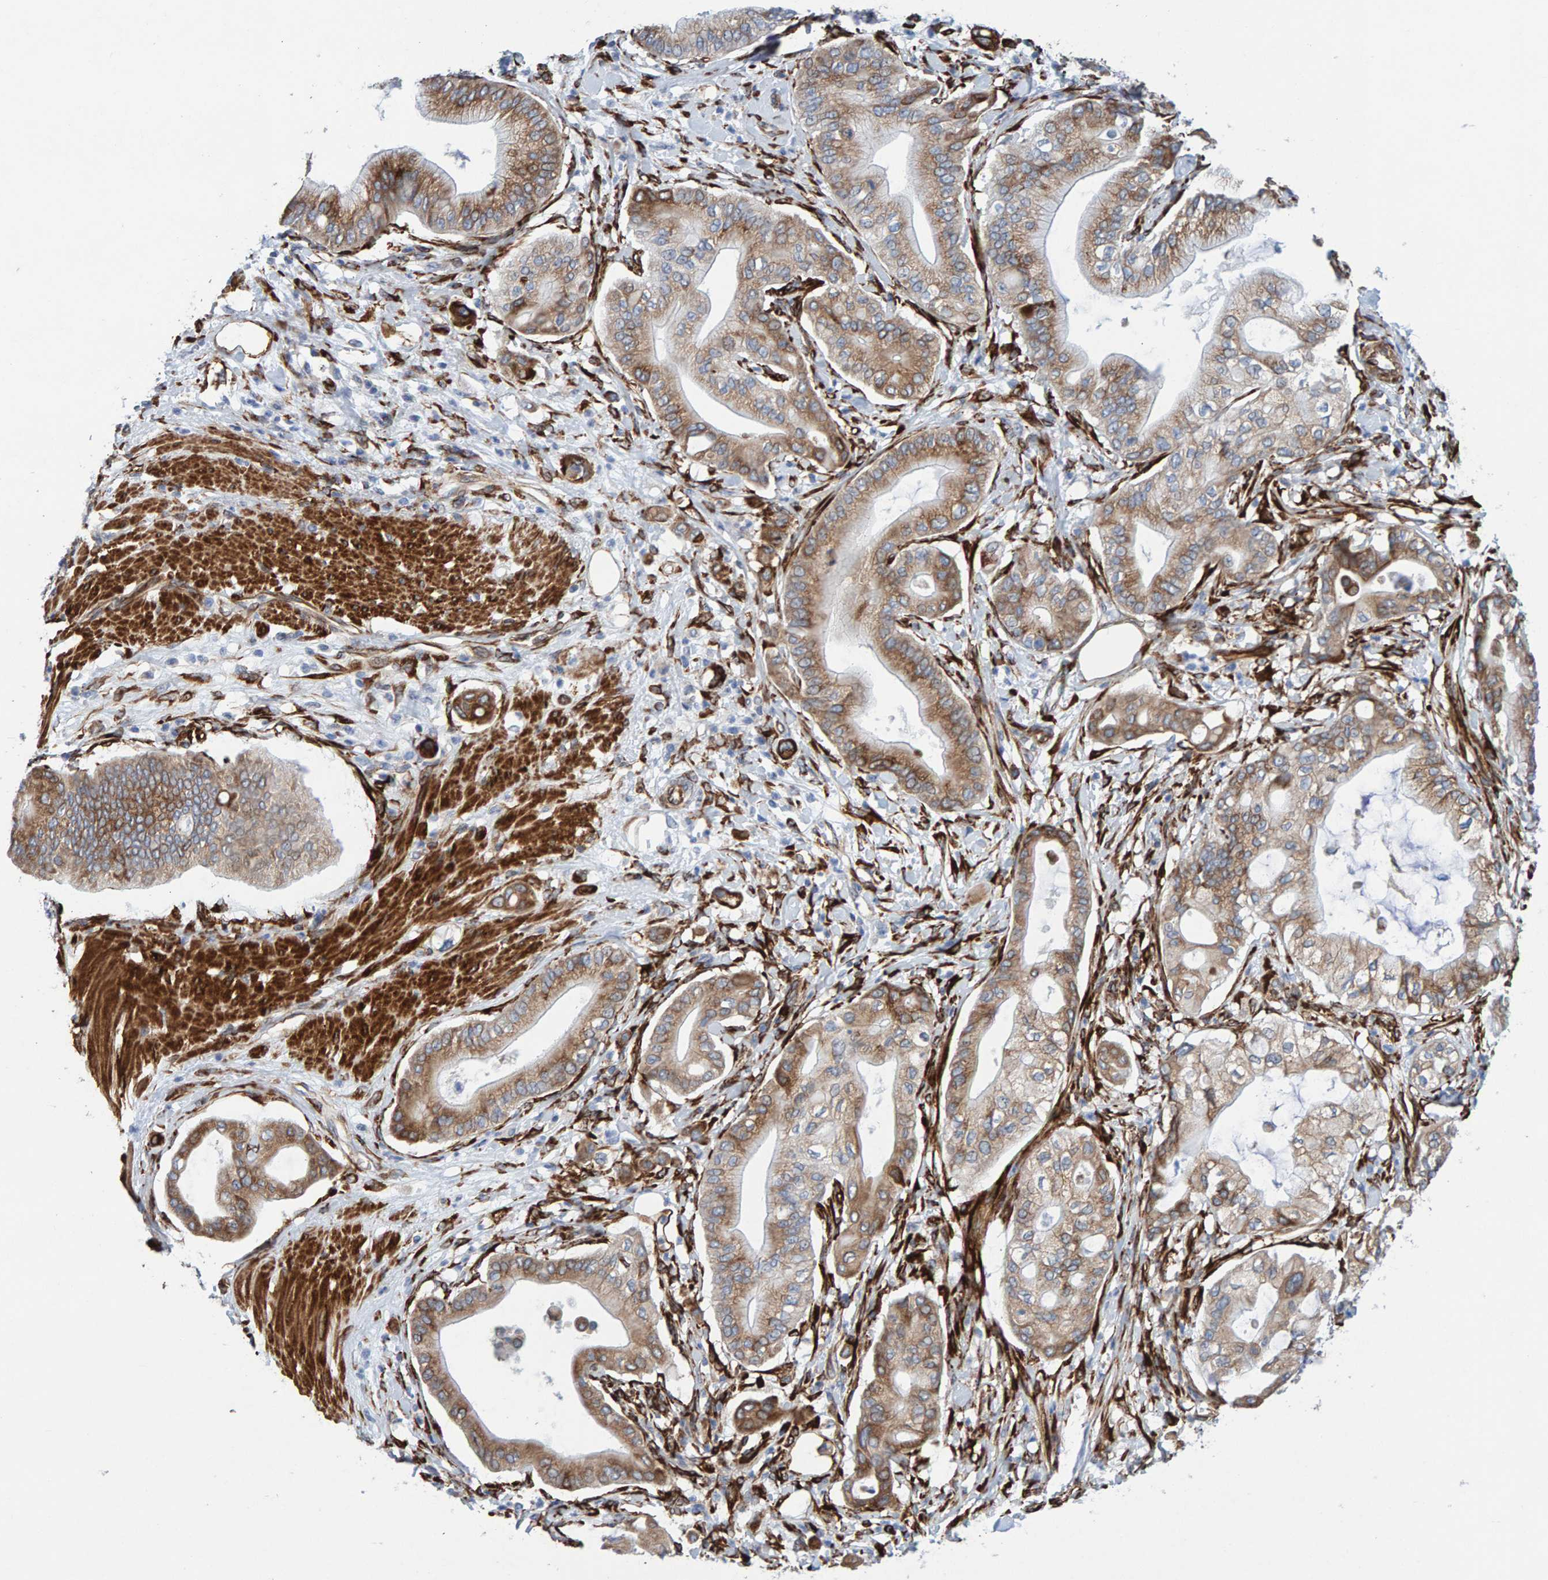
{"staining": {"intensity": "moderate", "quantity": ">75%", "location": "cytoplasmic/membranous"}, "tissue": "pancreatic cancer", "cell_type": "Tumor cells", "image_type": "cancer", "snomed": [{"axis": "morphology", "description": "Adenocarcinoma, NOS"}, {"axis": "morphology", "description": "Adenocarcinoma, metastatic, NOS"}, {"axis": "topography", "description": "Lymph node"}, {"axis": "topography", "description": "Pancreas"}, {"axis": "topography", "description": "Duodenum"}], "caption": "Immunohistochemistry (IHC) image of human pancreatic cancer (metastatic adenocarcinoma) stained for a protein (brown), which displays medium levels of moderate cytoplasmic/membranous staining in approximately >75% of tumor cells.", "gene": "MMP16", "patient": {"sex": "female", "age": 64}}